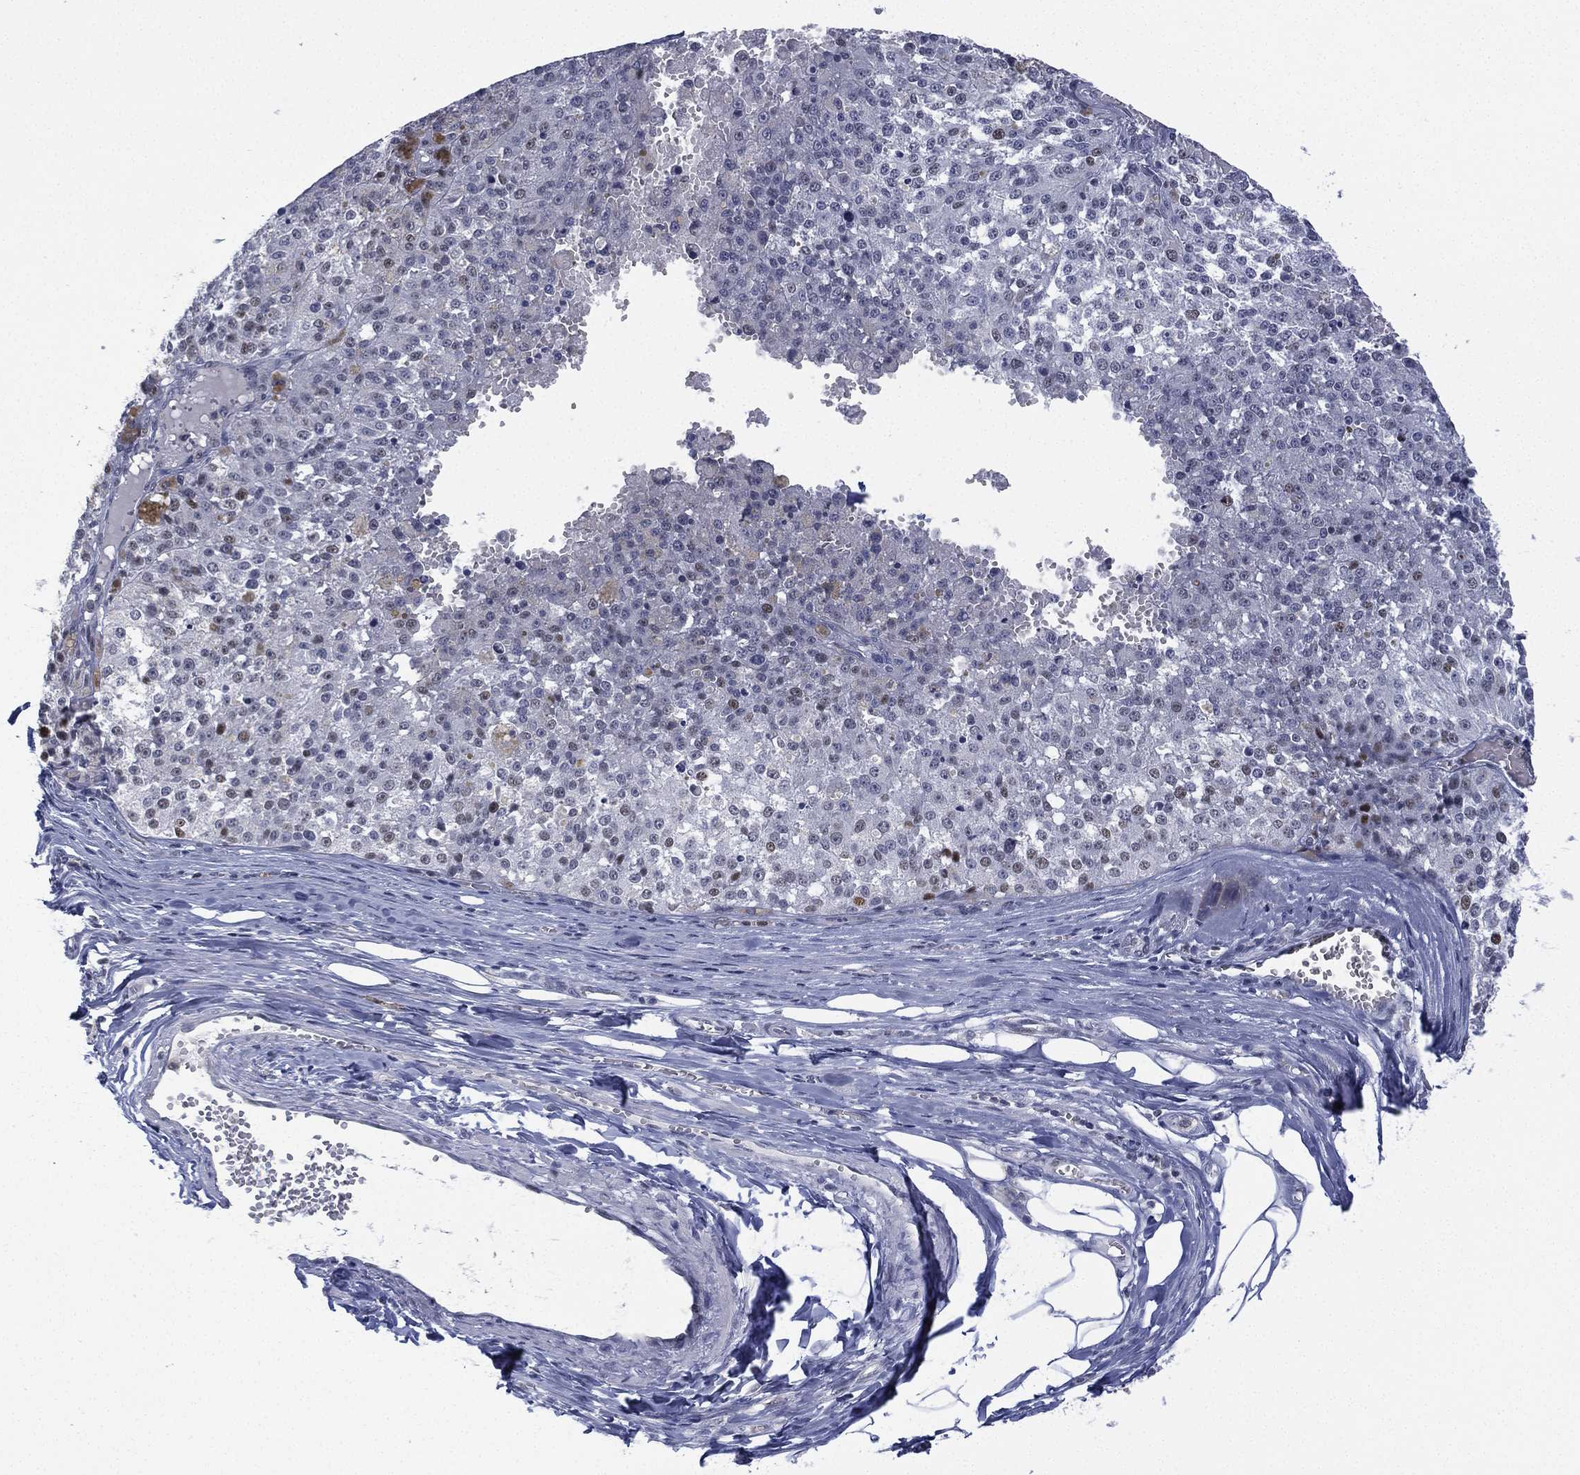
{"staining": {"intensity": "negative", "quantity": "none", "location": "none"}, "tissue": "melanoma", "cell_type": "Tumor cells", "image_type": "cancer", "snomed": [{"axis": "morphology", "description": "Malignant melanoma, Metastatic site"}, {"axis": "topography", "description": "Lymph node"}], "caption": "This is a histopathology image of immunohistochemistry staining of malignant melanoma (metastatic site), which shows no expression in tumor cells. (DAB IHC visualized using brightfield microscopy, high magnification).", "gene": "ZNF711", "patient": {"sex": "female", "age": 64}}